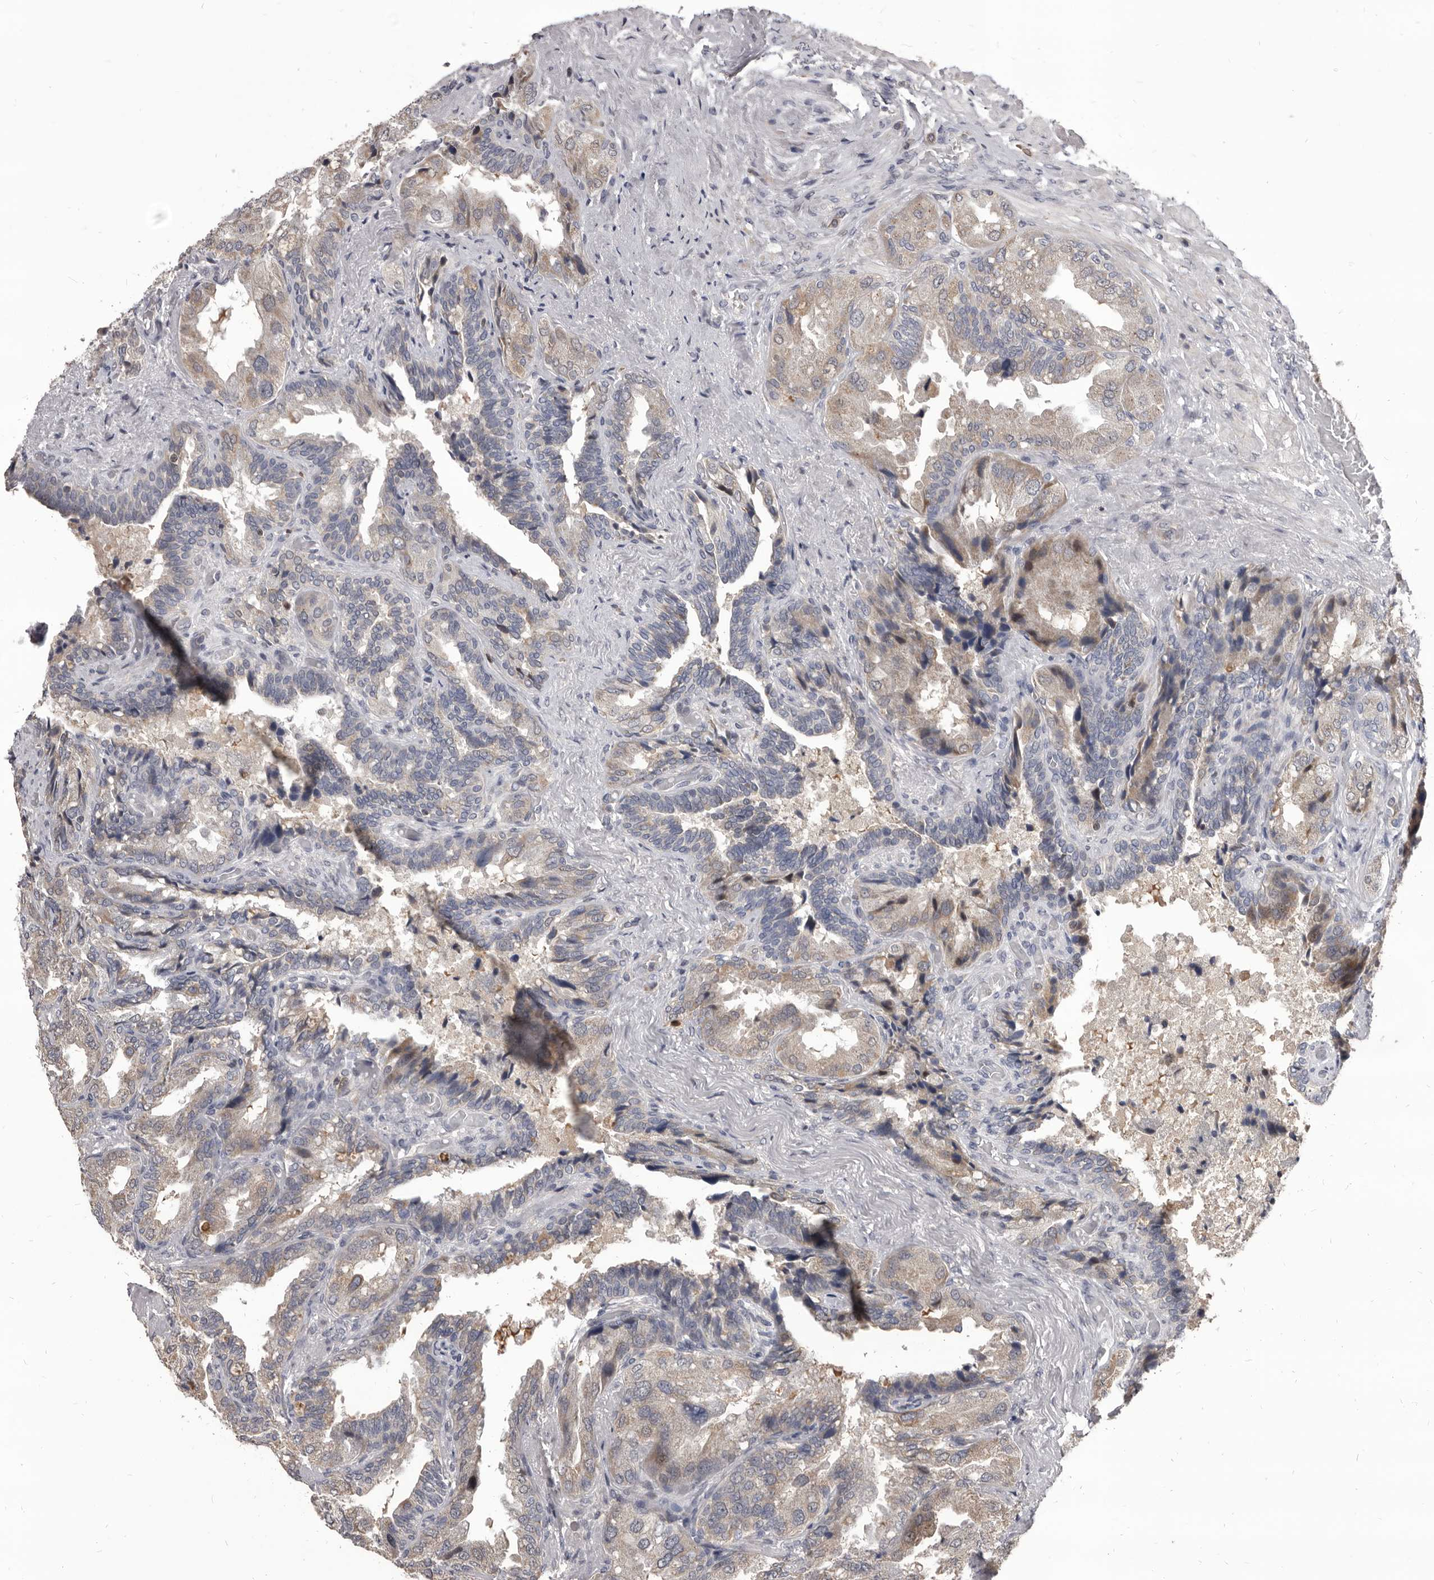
{"staining": {"intensity": "weak", "quantity": "<25%", "location": "cytoplasmic/membranous"}, "tissue": "seminal vesicle", "cell_type": "Glandular cells", "image_type": "normal", "snomed": [{"axis": "morphology", "description": "Normal tissue, NOS"}, {"axis": "topography", "description": "Seminal veicle"}, {"axis": "topography", "description": "Peripheral nerve tissue"}], "caption": "The image exhibits no staining of glandular cells in normal seminal vesicle. Nuclei are stained in blue.", "gene": "MAP3K14", "patient": {"sex": "male", "age": 63}}